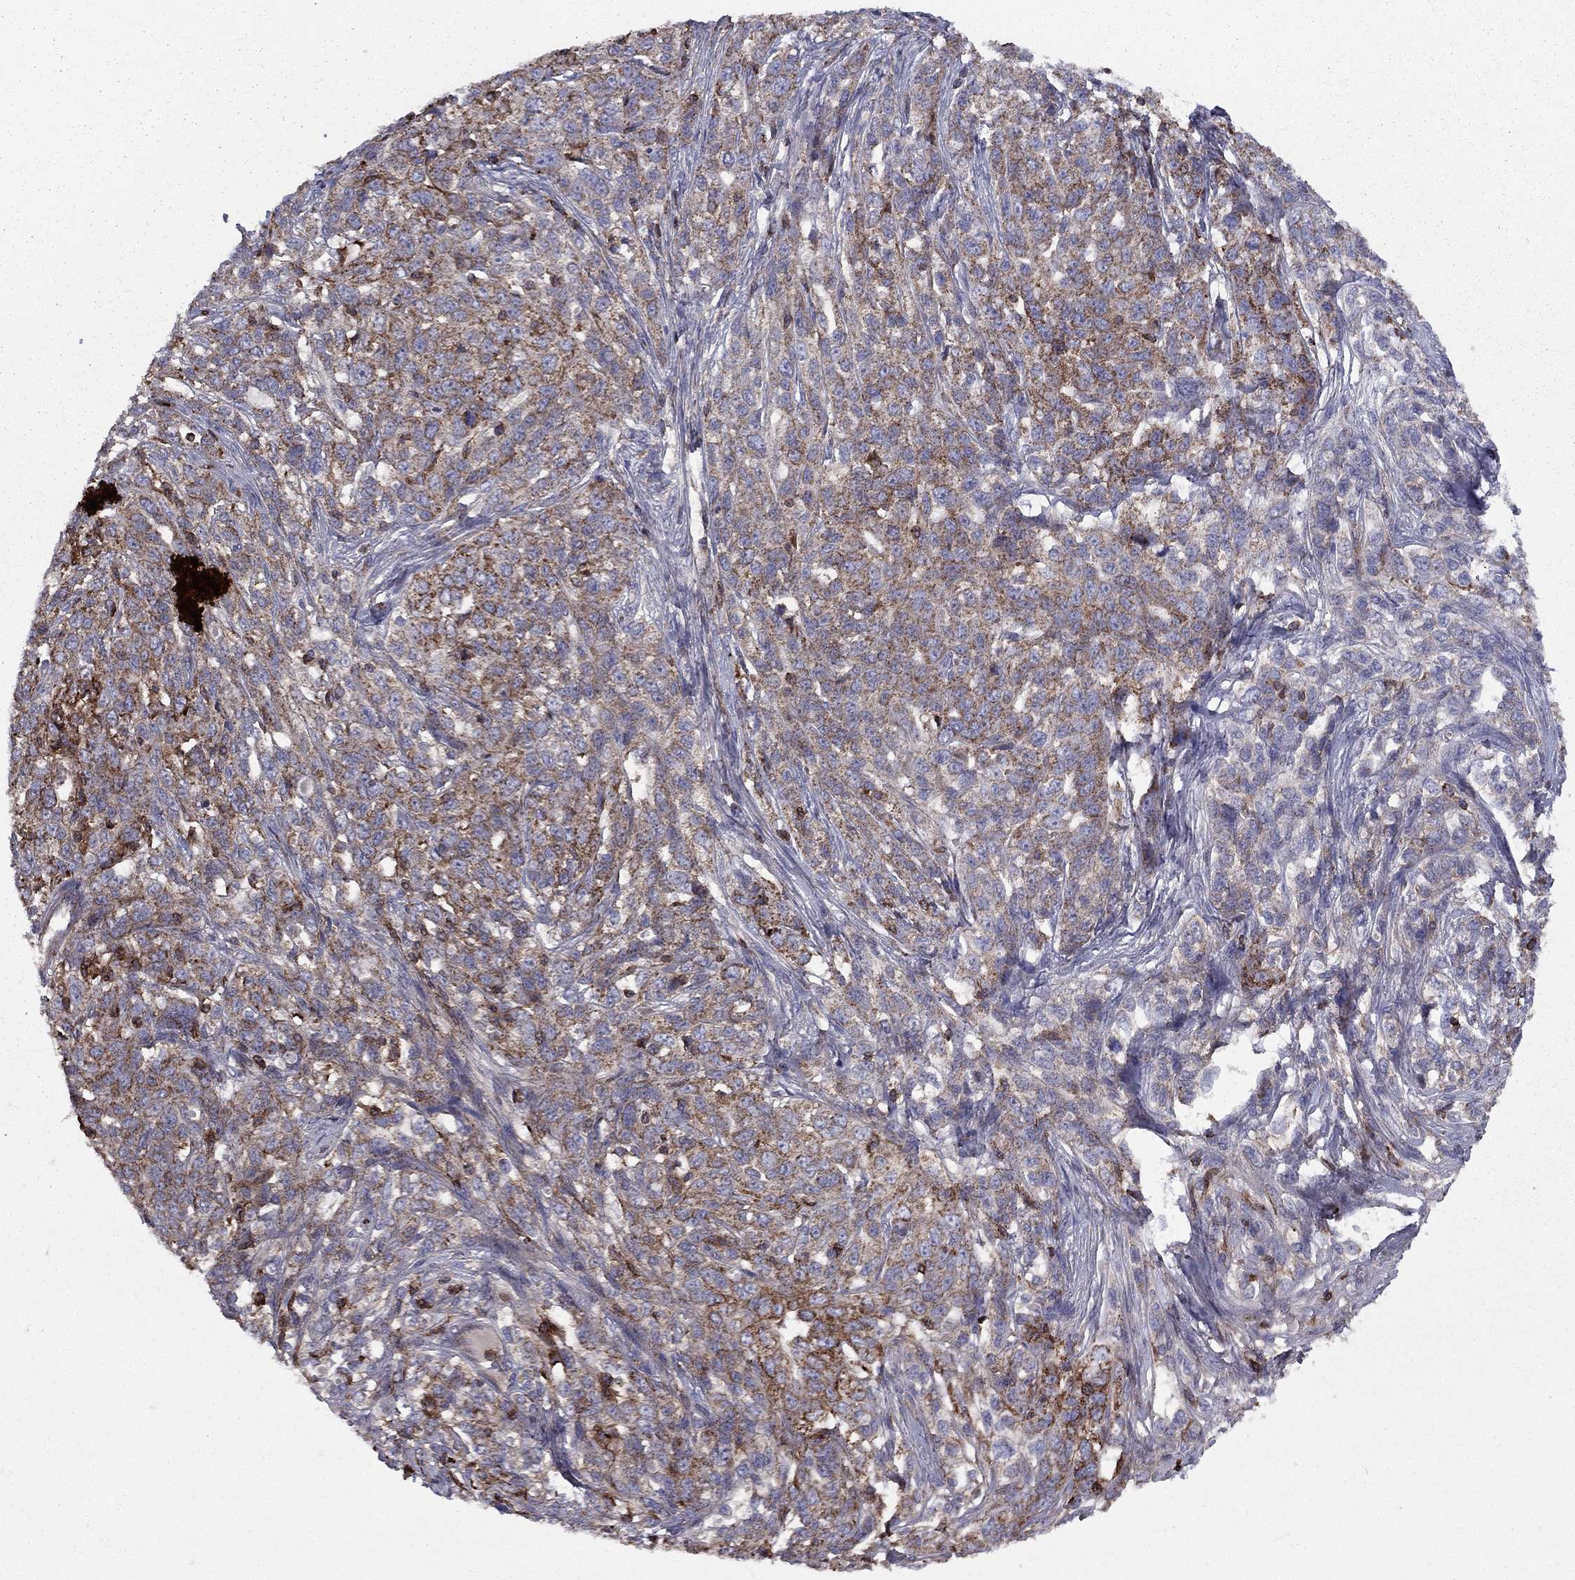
{"staining": {"intensity": "strong", "quantity": "<25%", "location": "cytoplasmic/membranous"}, "tissue": "ovarian cancer", "cell_type": "Tumor cells", "image_type": "cancer", "snomed": [{"axis": "morphology", "description": "Cystadenocarcinoma, serous, NOS"}, {"axis": "topography", "description": "Ovary"}], "caption": "The image displays a brown stain indicating the presence of a protein in the cytoplasmic/membranous of tumor cells in ovarian cancer.", "gene": "ALG6", "patient": {"sex": "female", "age": 71}}